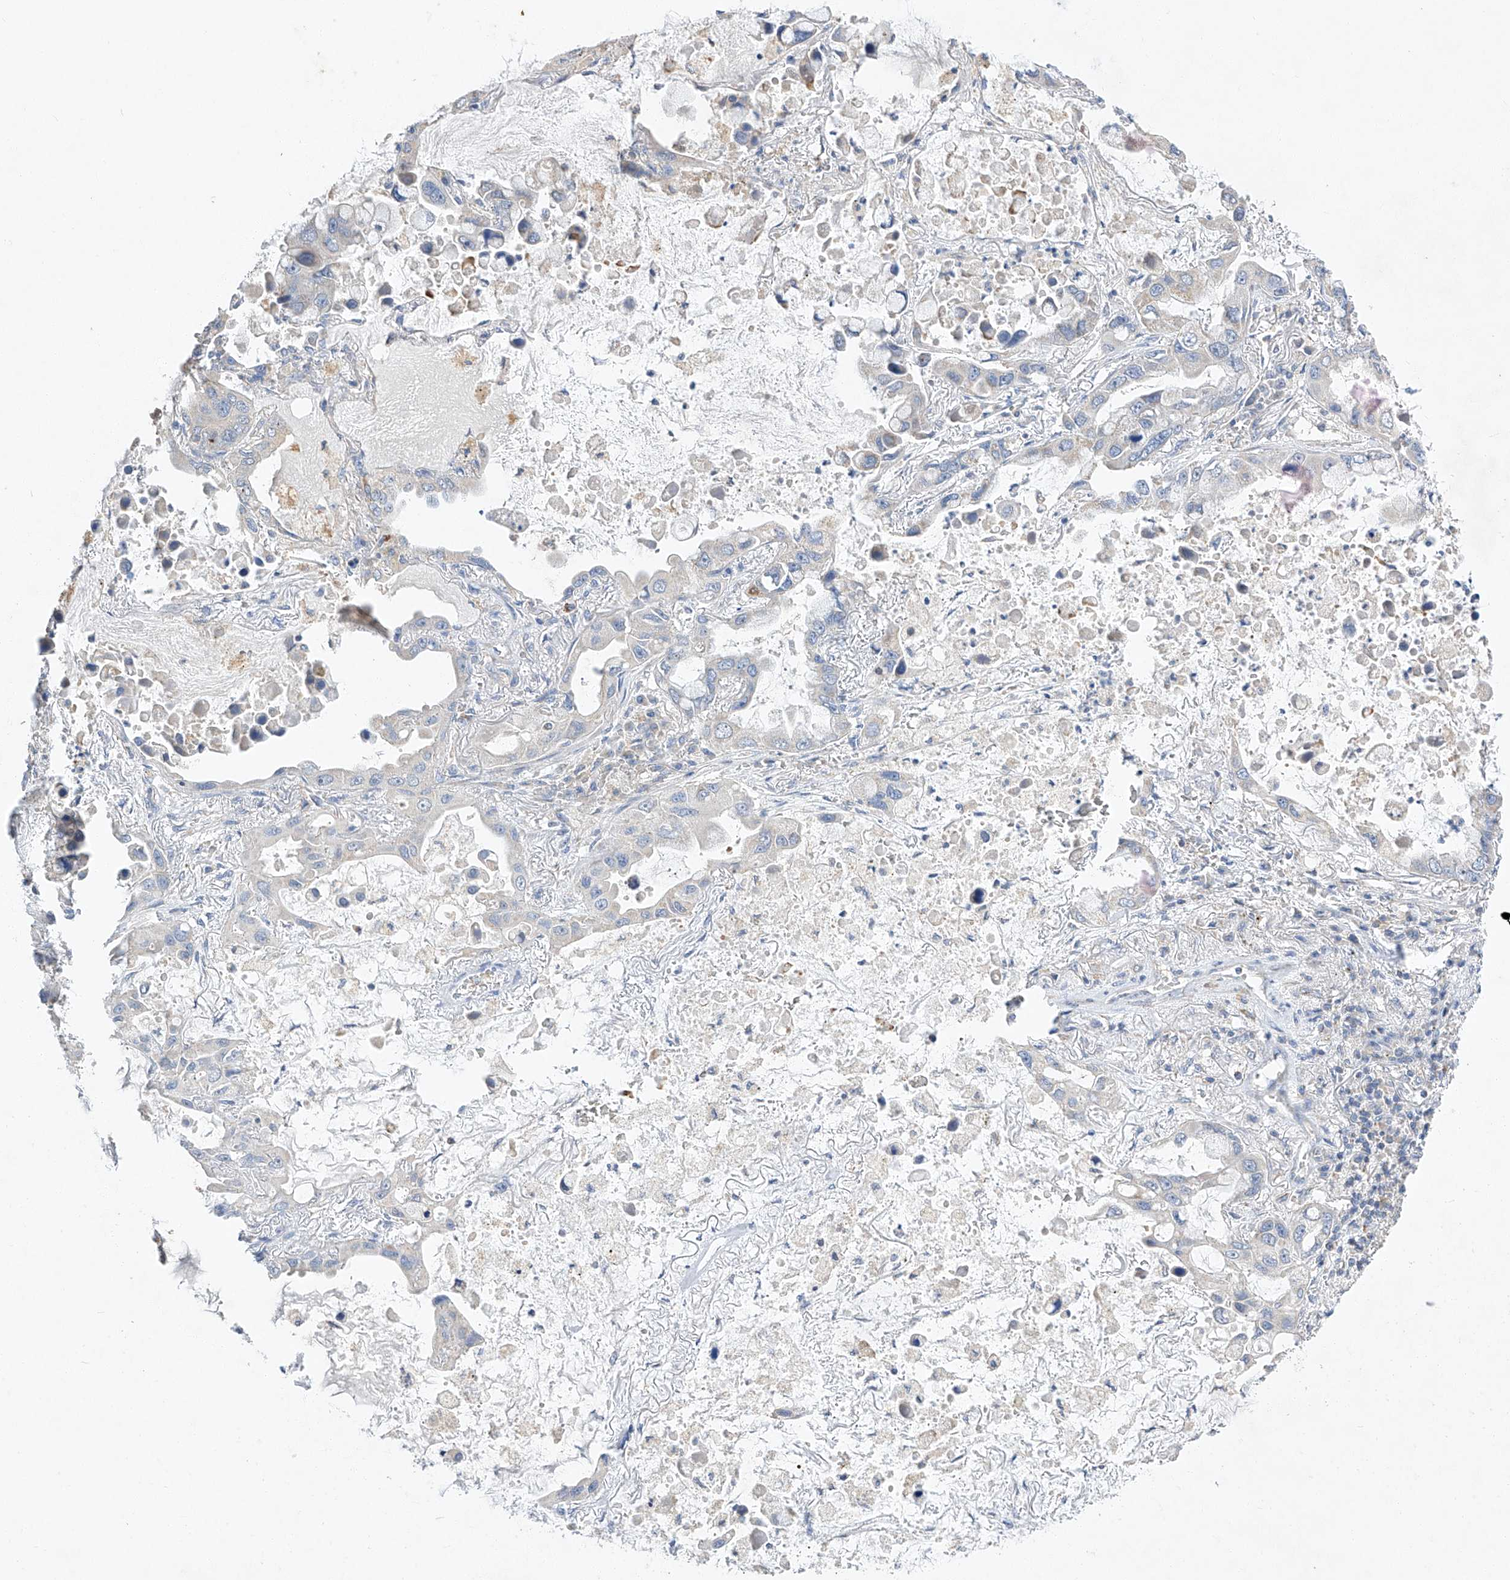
{"staining": {"intensity": "negative", "quantity": "none", "location": "none"}, "tissue": "lung cancer", "cell_type": "Tumor cells", "image_type": "cancer", "snomed": [{"axis": "morphology", "description": "Adenocarcinoma, NOS"}, {"axis": "topography", "description": "Lung"}], "caption": "Adenocarcinoma (lung) stained for a protein using IHC shows no staining tumor cells.", "gene": "AMD1", "patient": {"sex": "male", "age": 64}}